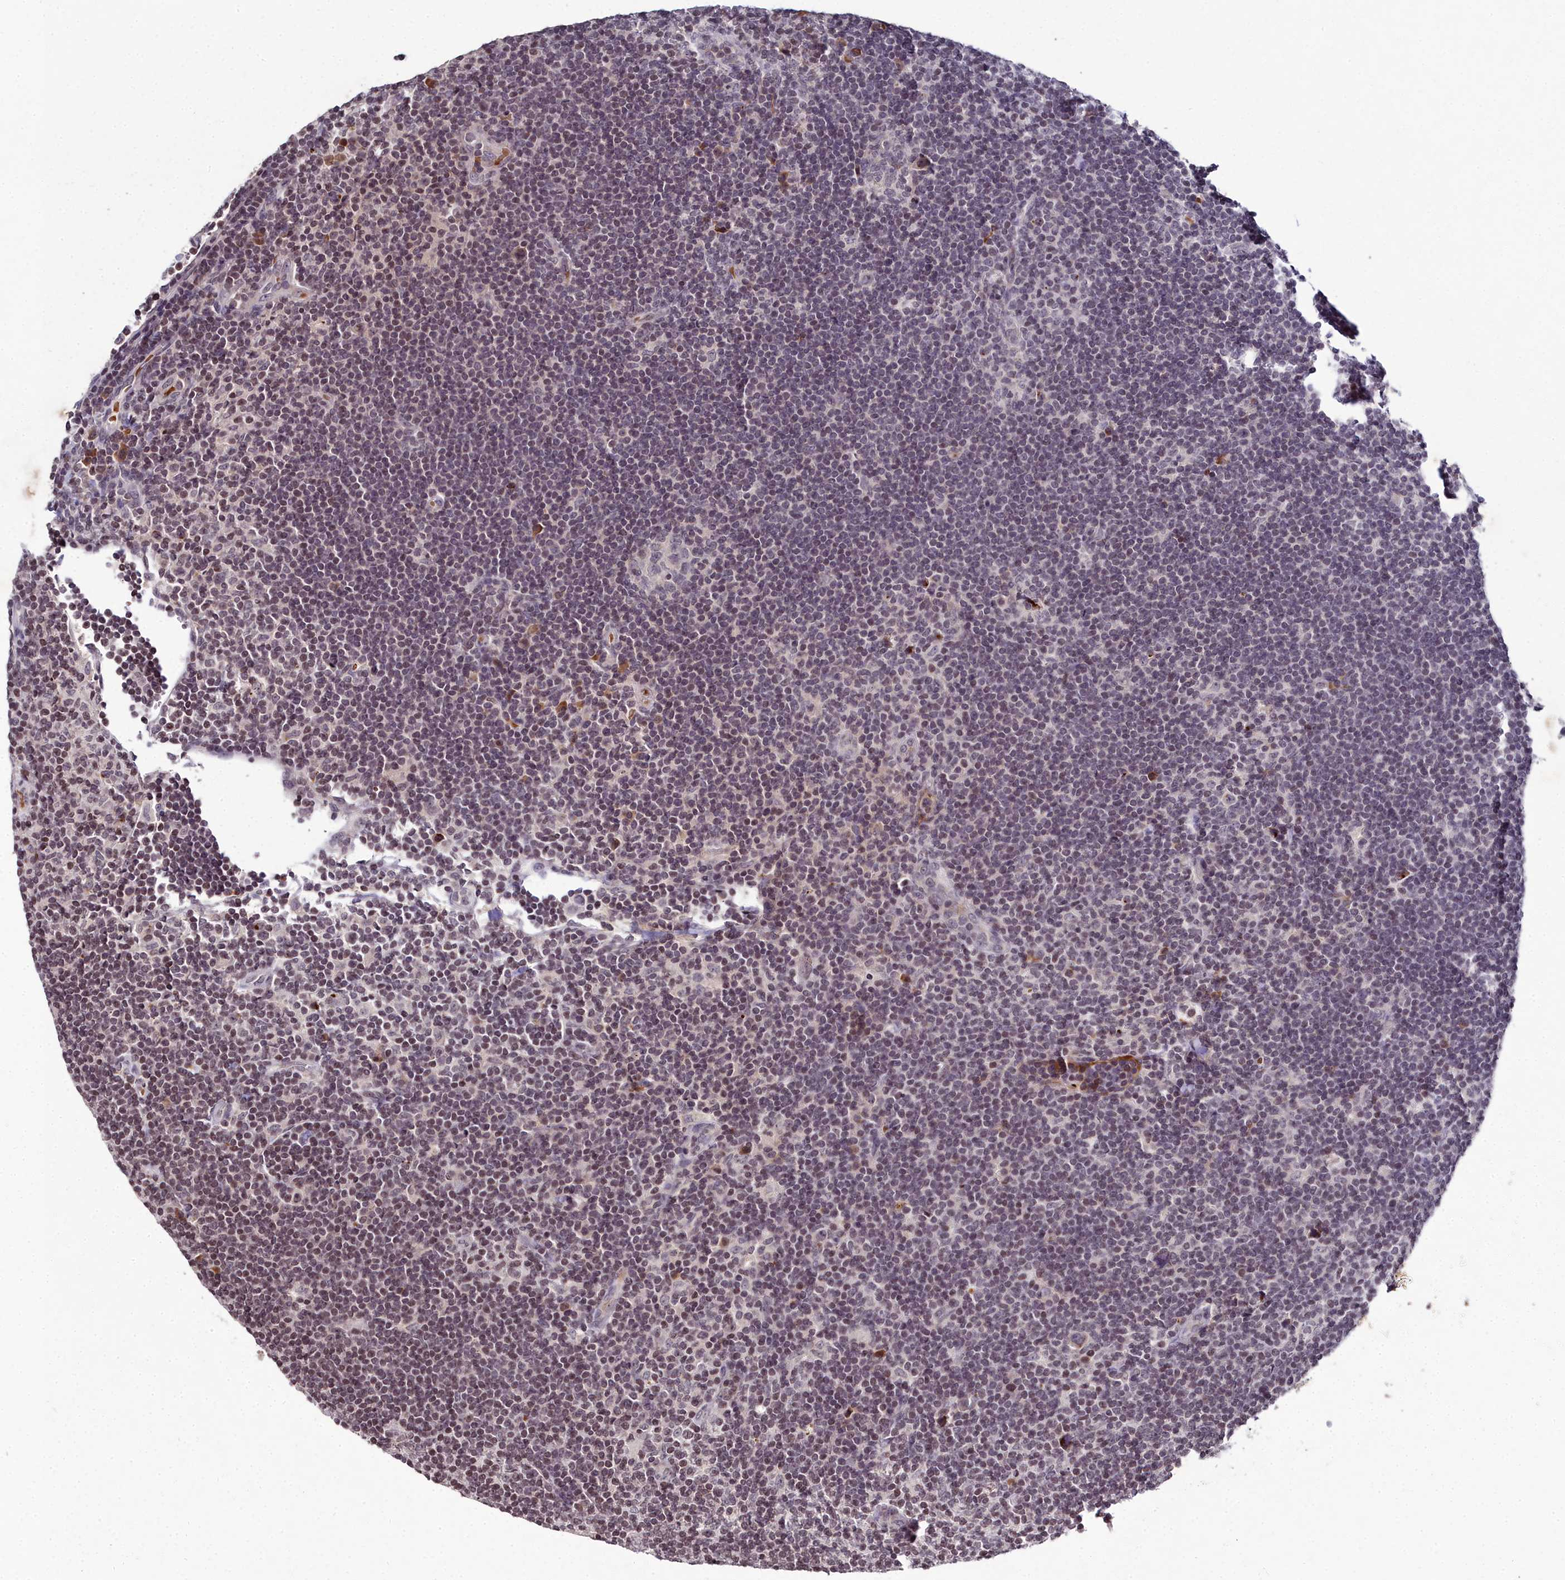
{"staining": {"intensity": "negative", "quantity": "none", "location": "none"}, "tissue": "lymphoma", "cell_type": "Tumor cells", "image_type": "cancer", "snomed": [{"axis": "morphology", "description": "Hodgkin's disease, NOS"}, {"axis": "topography", "description": "Lymph node"}], "caption": "A photomicrograph of human lymphoma is negative for staining in tumor cells.", "gene": "FZD4", "patient": {"sex": "female", "age": 57}}